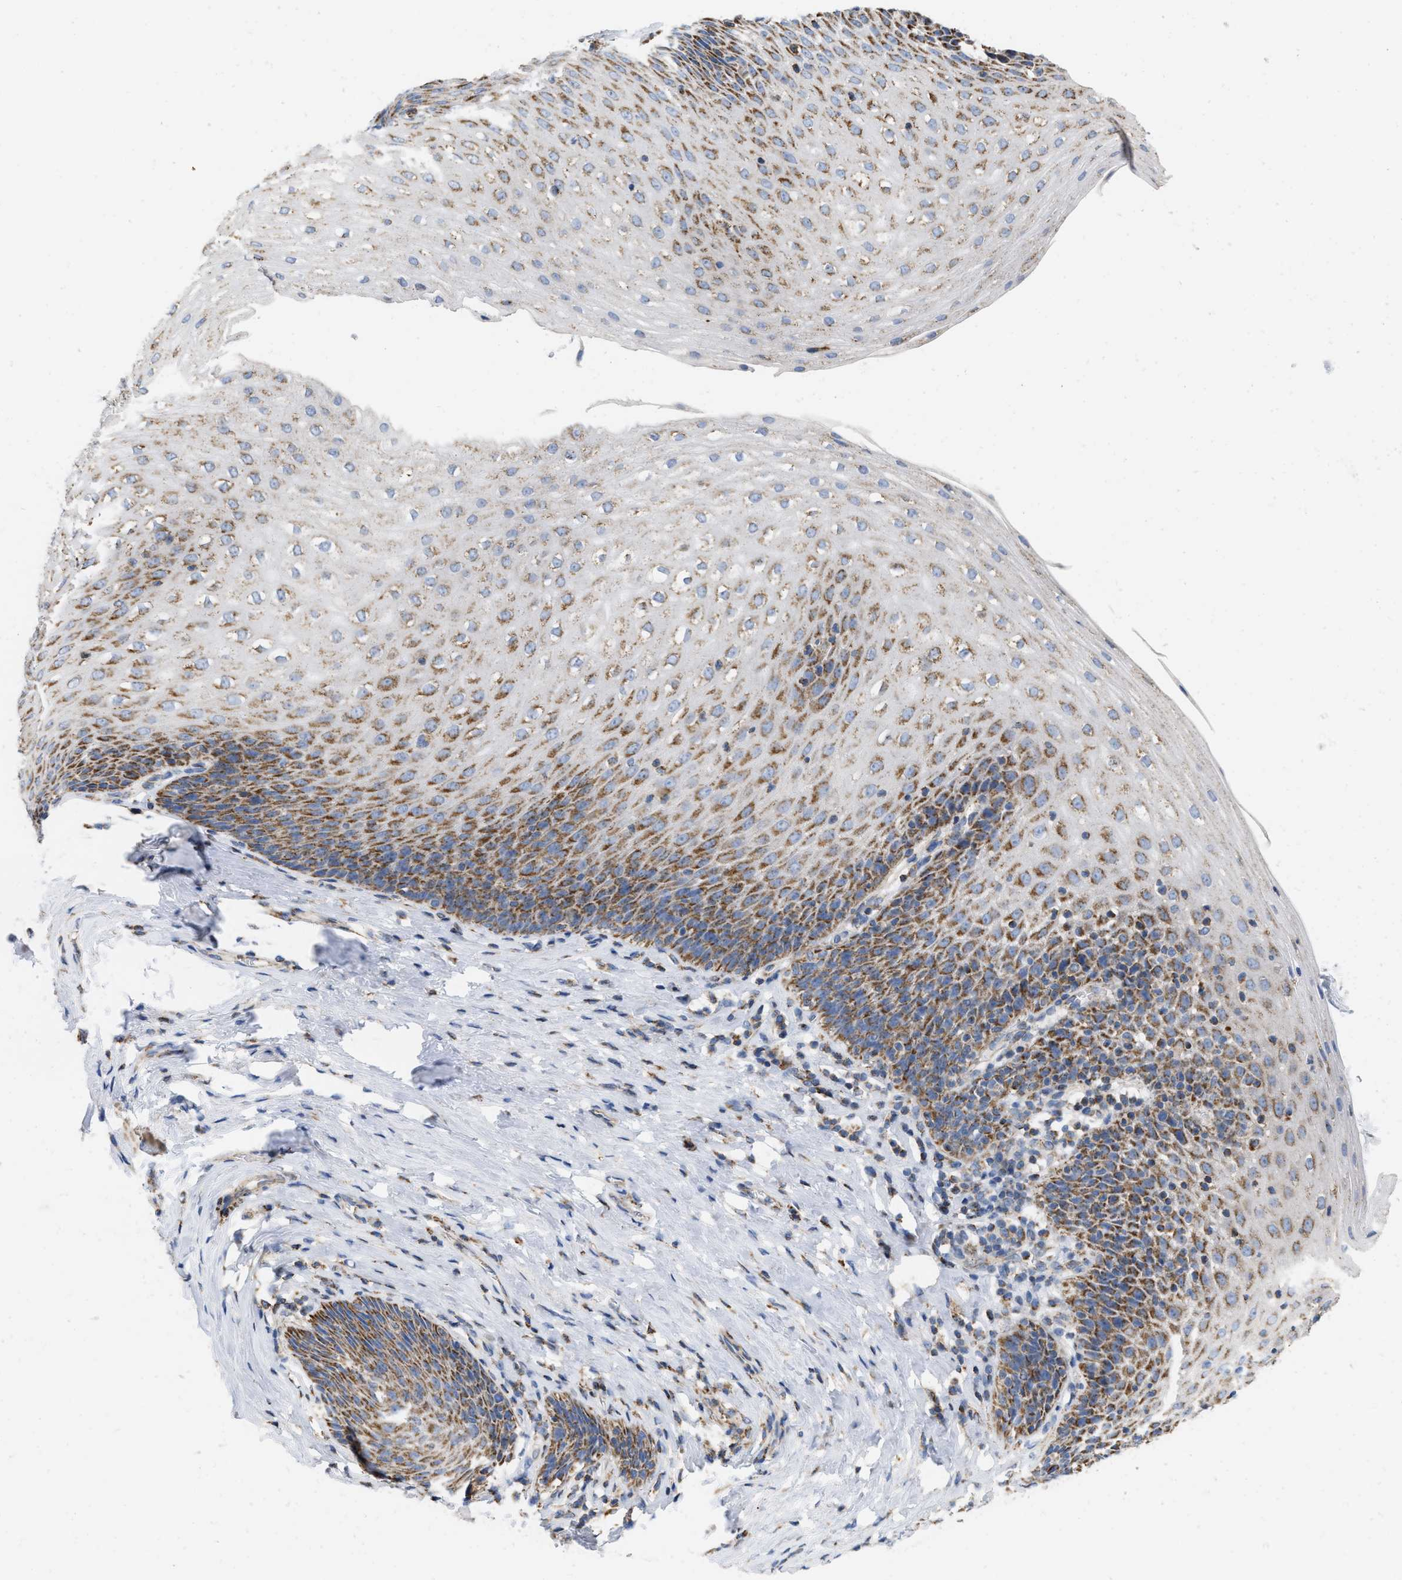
{"staining": {"intensity": "moderate", "quantity": "25%-75%", "location": "cytoplasmic/membranous"}, "tissue": "esophagus", "cell_type": "Squamous epithelial cells", "image_type": "normal", "snomed": [{"axis": "morphology", "description": "Normal tissue, NOS"}, {"axis": "topography", "description": "Esophagus"}], "caption": "An immunohistochemistry (IHC) photomicrograph of unremarkable tissue is shown. Protein staining in brown shows moderate cytoplasmic/membranous positivity in esophagus within squamous epithelial cells.", "gene": "GRB10", "patient": {"sex": "female", "age": 61}}